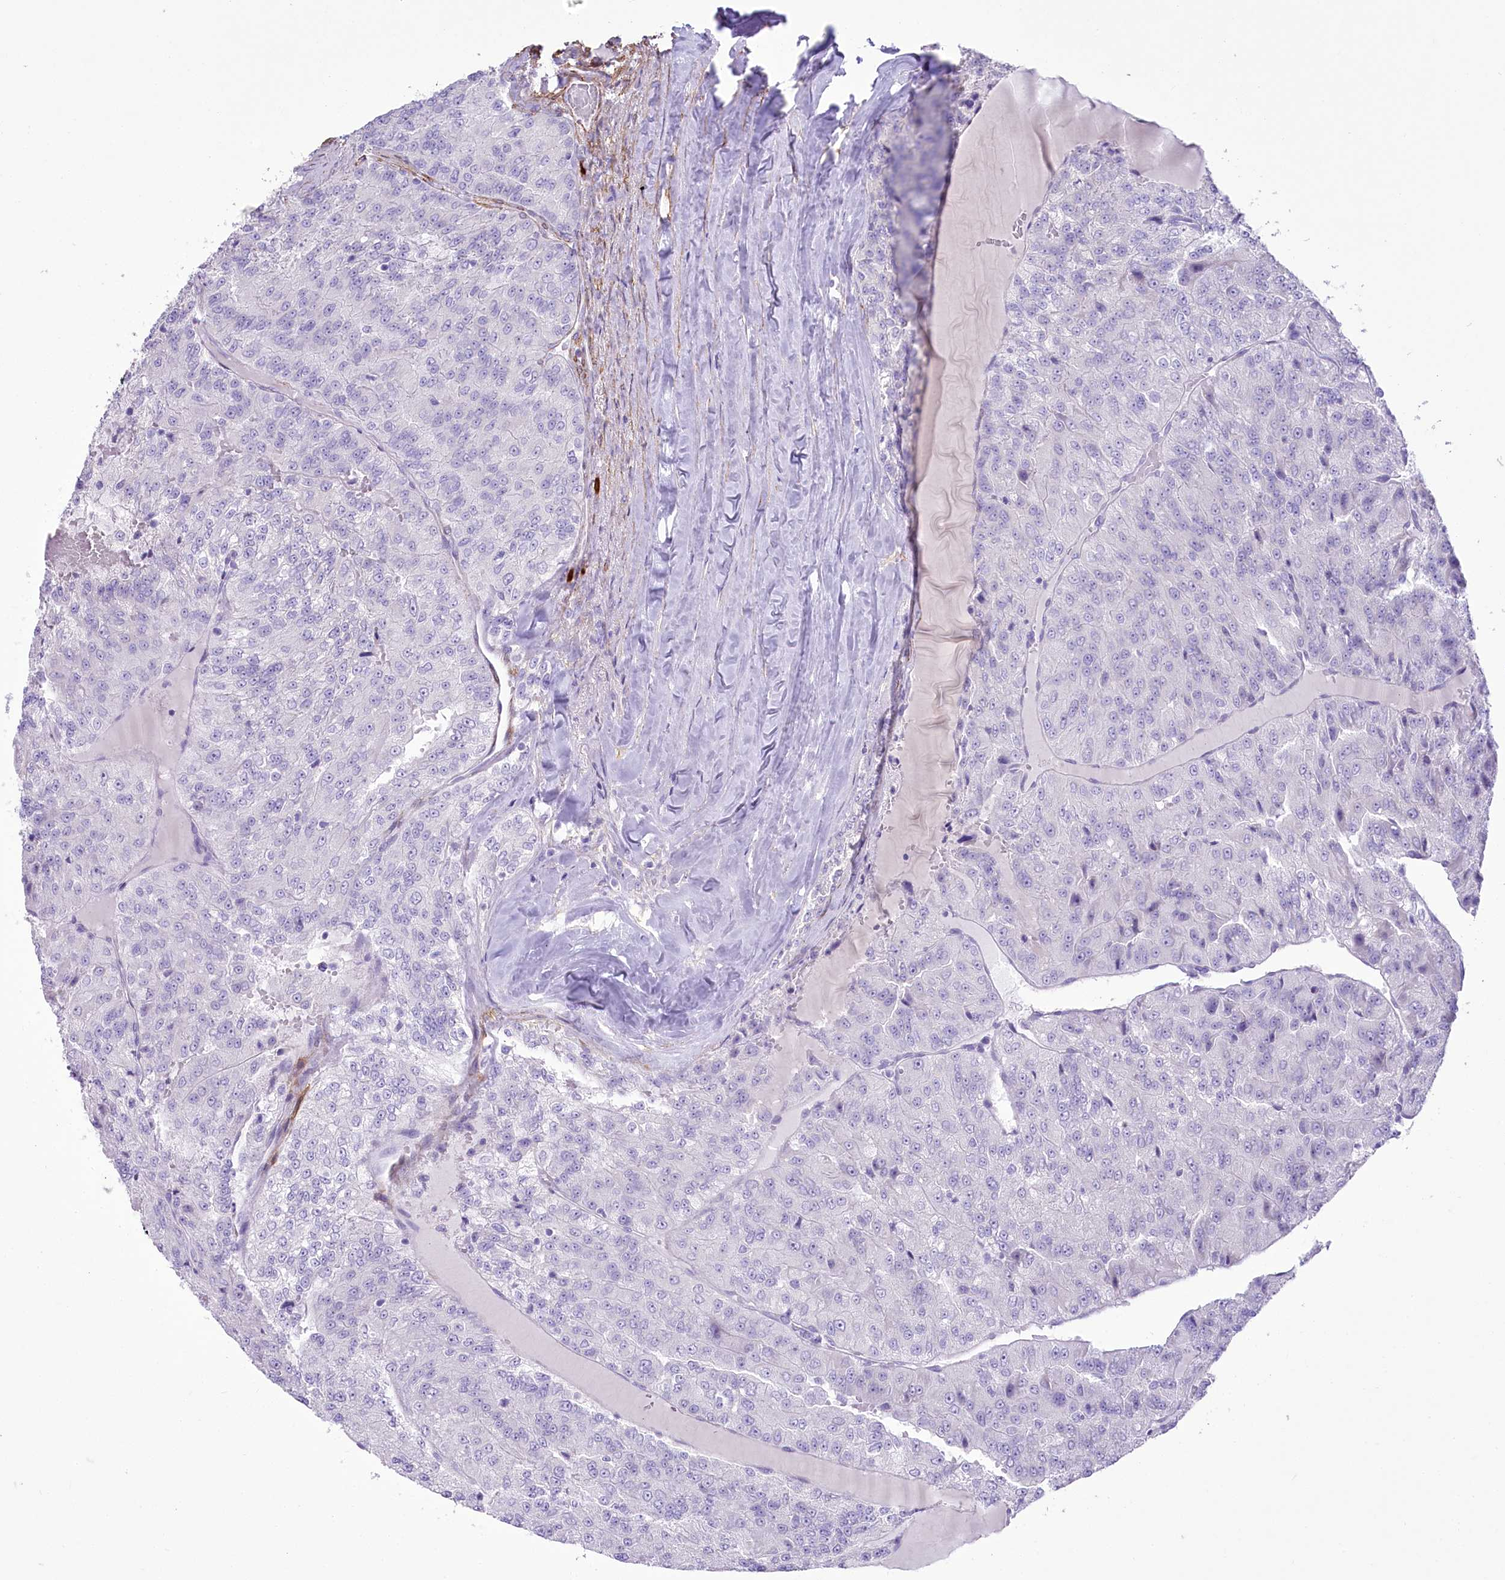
{"staining": {"intensity": "negative", "quantity": "none", "location": "none"}, "tissue": "renal cancer", "cell_type": "Tumor cells", "image_type": "cancer", "snomed": [{"axis": "morphology", "description": "Adenocarcinoma, NOS"}, {"axis": "topography", "description": "Kidney"}], "caption": "IHC photomicrograph of neoplastic tissue: human renal cancer (adenocarcinoma) stained with DAB (3,3'-diaminobenzidine) reveals no significant protein positivity in tumor cells. (Brightfield microscopy of DAB (3,3'-diaminobenzidine) immunohistochemistry at high magnification).", "gene": "SYNPO2", "patient": {"sex": "female", "age": 63}}